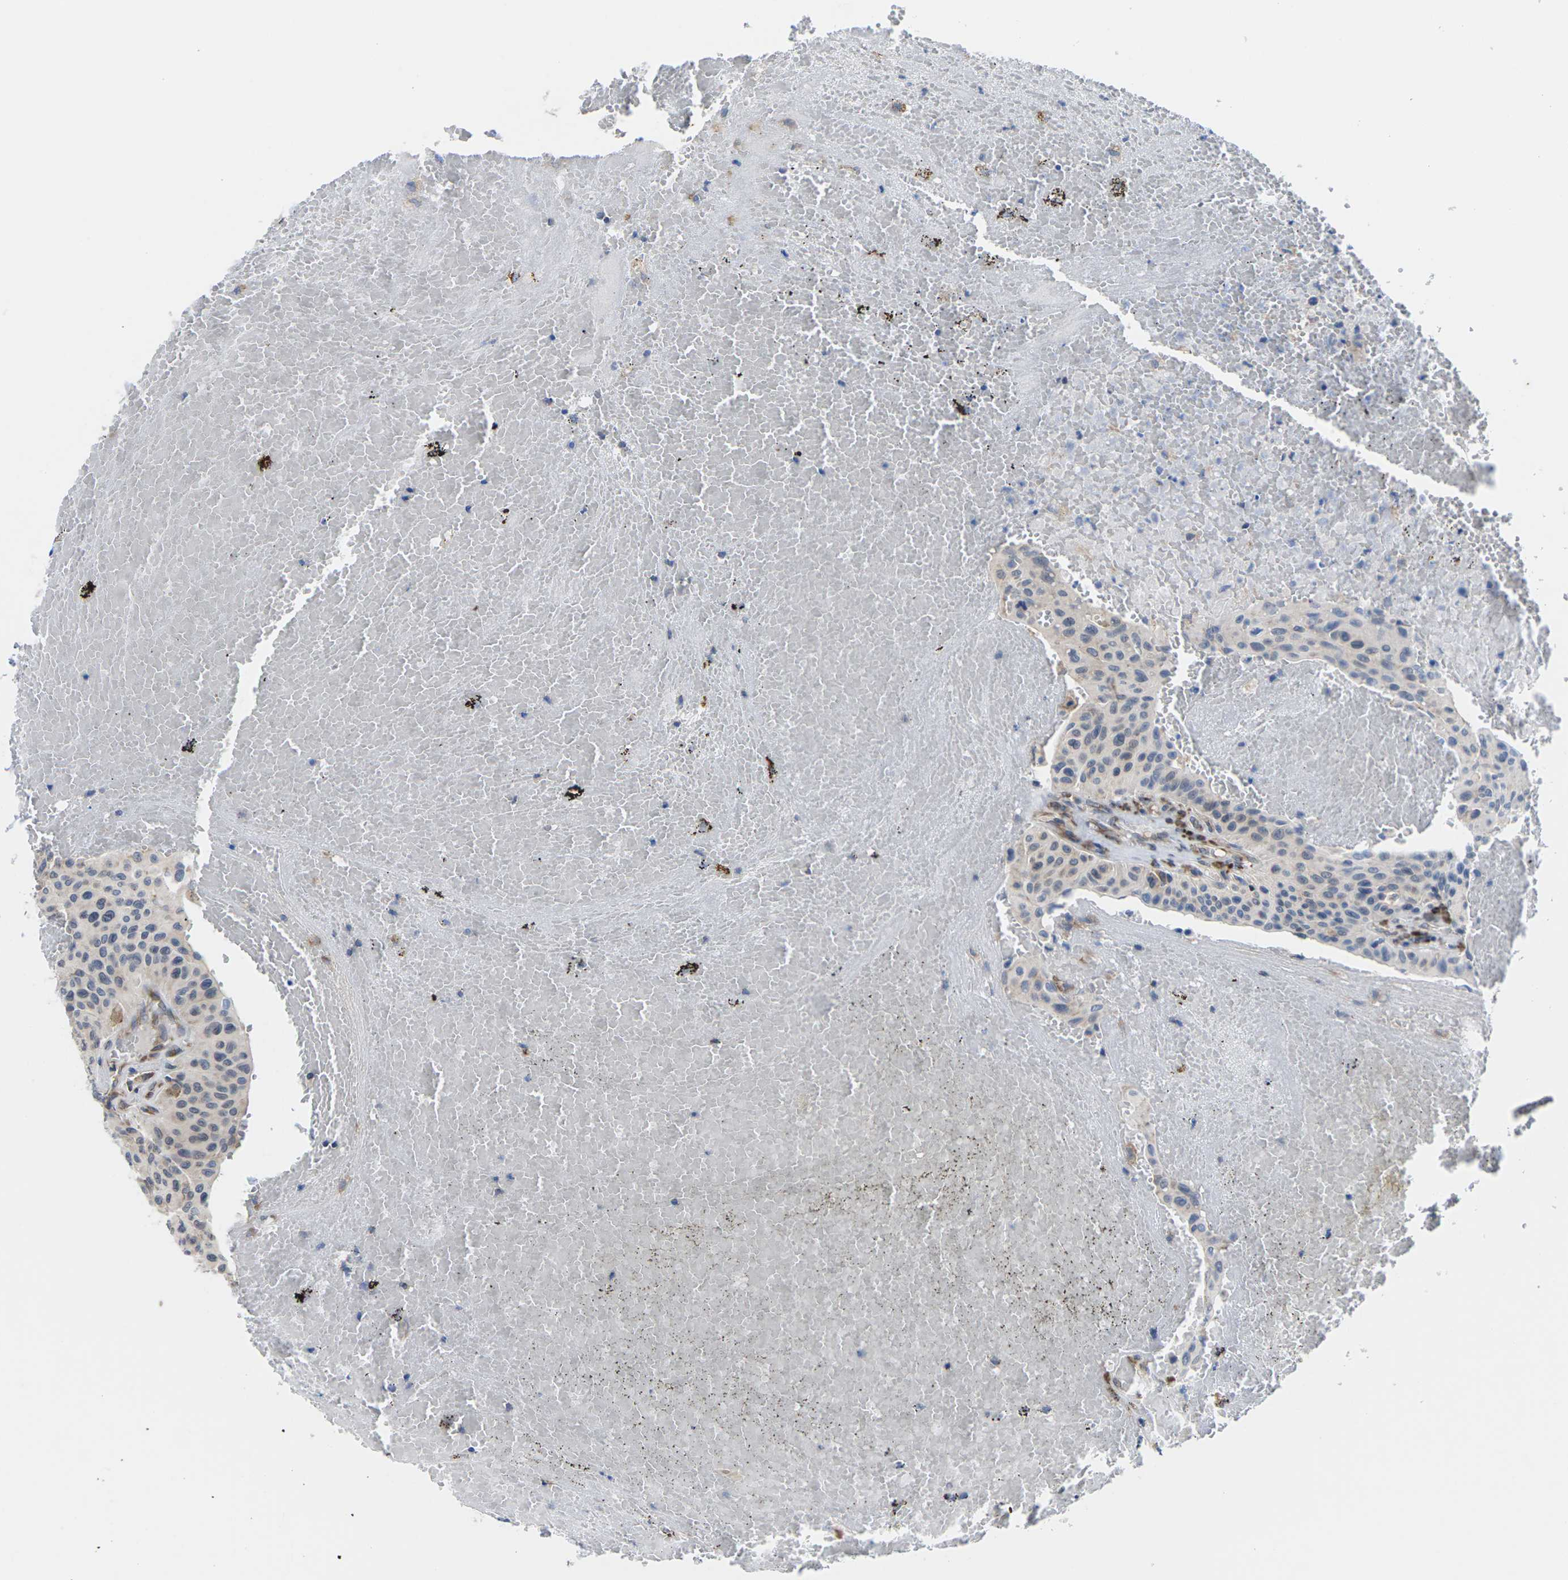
{"staining": {"intensity": "negative", "quantity": "none", "location": "none"}, "tissue": "urothelial cancer", "cell_type": "Tumor cells", "image_type": "cancer", "snomed": [{"axis": "morphology", "description": "Urothelial carcinoma, High grade"}, {"axis": "topography", "description": "Urinary bladder"}], "caption": "Immunohistochemical staining of urothelial cancer shows no significant expression in tumor cells.", "gene": "PDZK1IP1", "patient": {"sex": "male", "age": 66}}